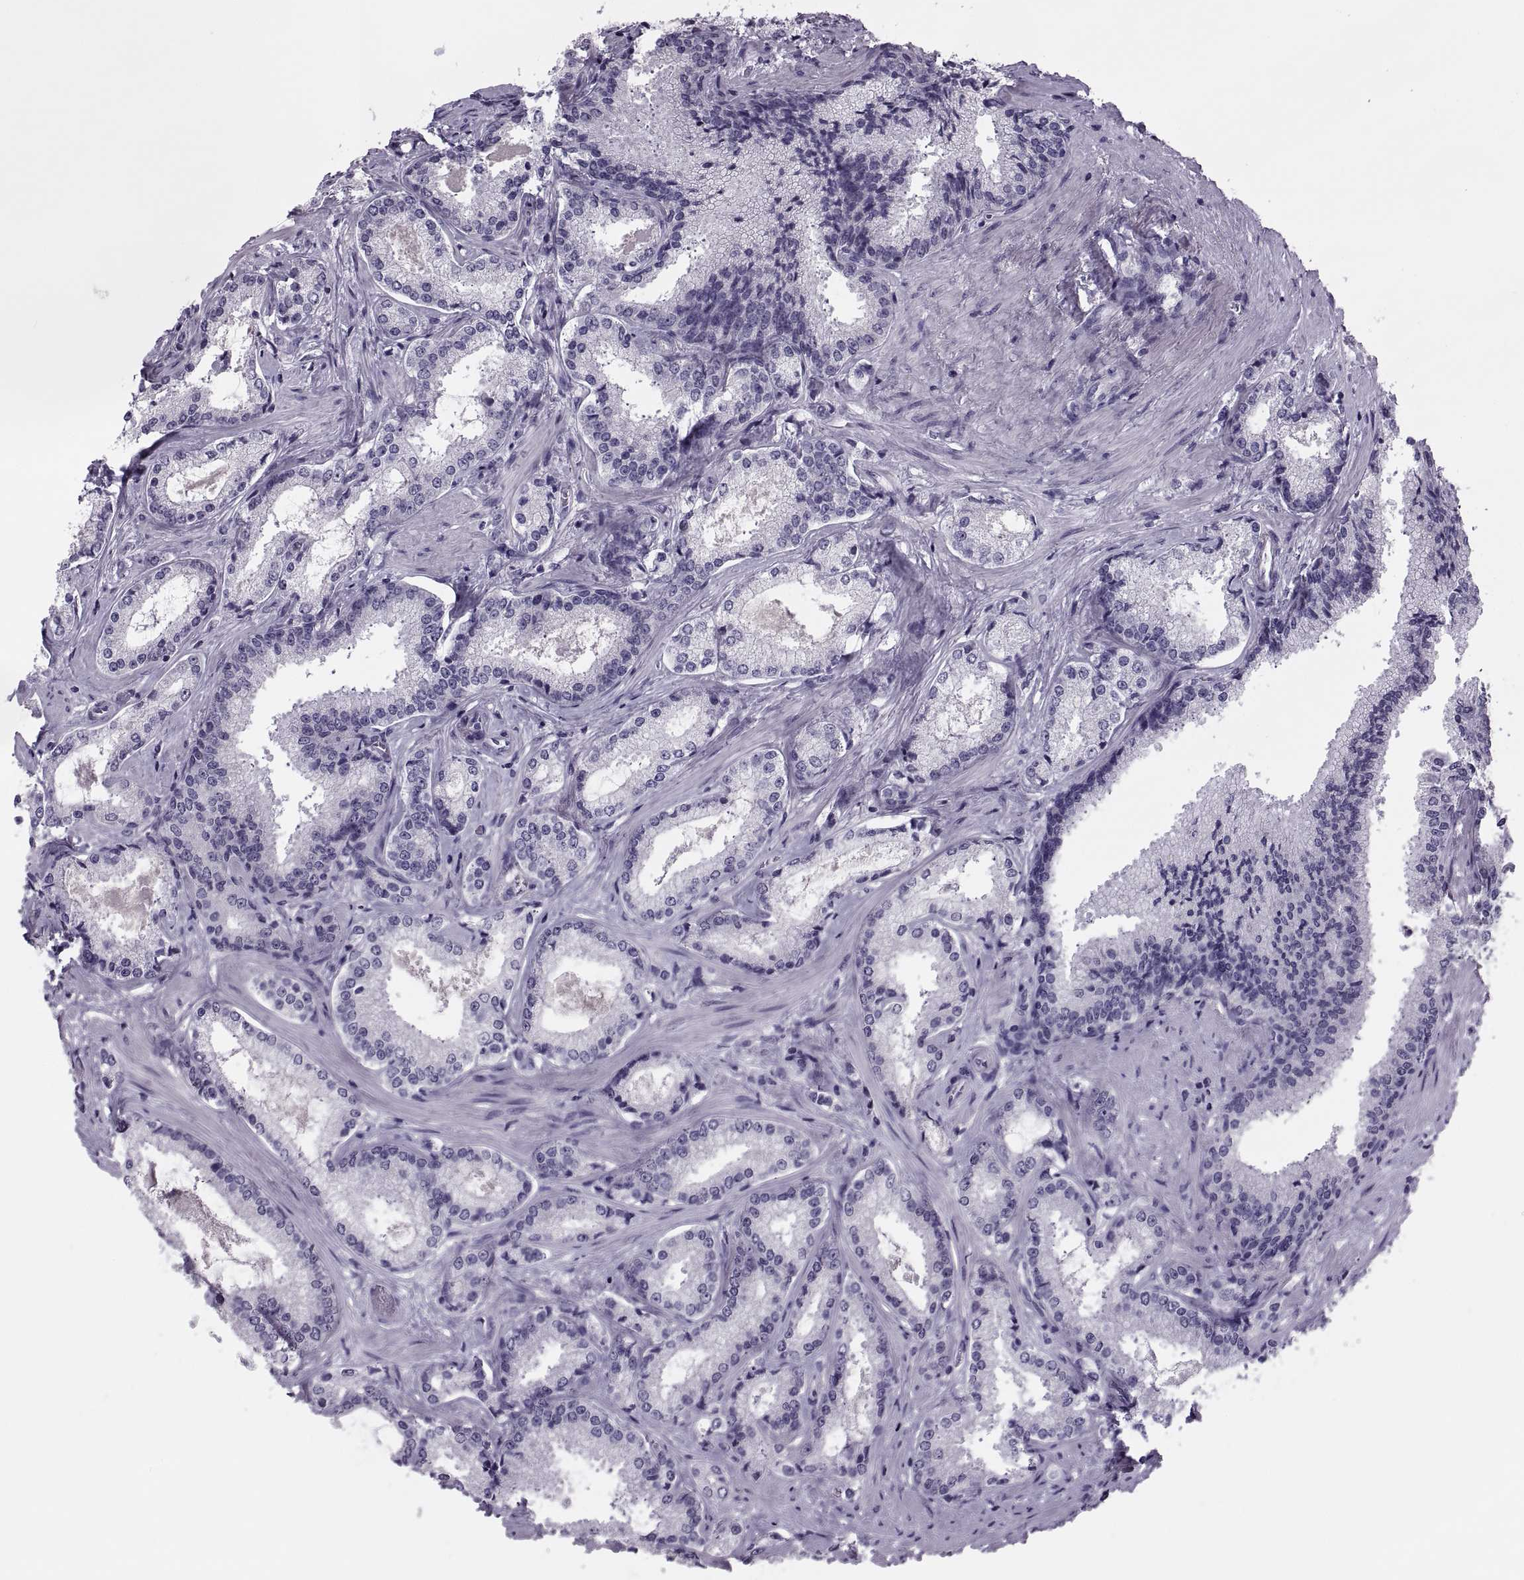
{"staining": {"intensity": "negative", "quantity": "none", "location": "none"}, "tissue": "prostate cancer", "cell_type": "Tumor cells", "image_type": "cancer", "snomed": [{"axis": "morphology", "description": "Adenocarcinoma, Low grade"}, {"axis": "topography", "description": "Prostate"}], "caption": "Photomicrograph shows no significant protein expression in tumor cells of prostate cancer (low-grade adenocarcinoma).", "gene": "SYNGR4", "patient": {"sex": "male", "age": 56}}